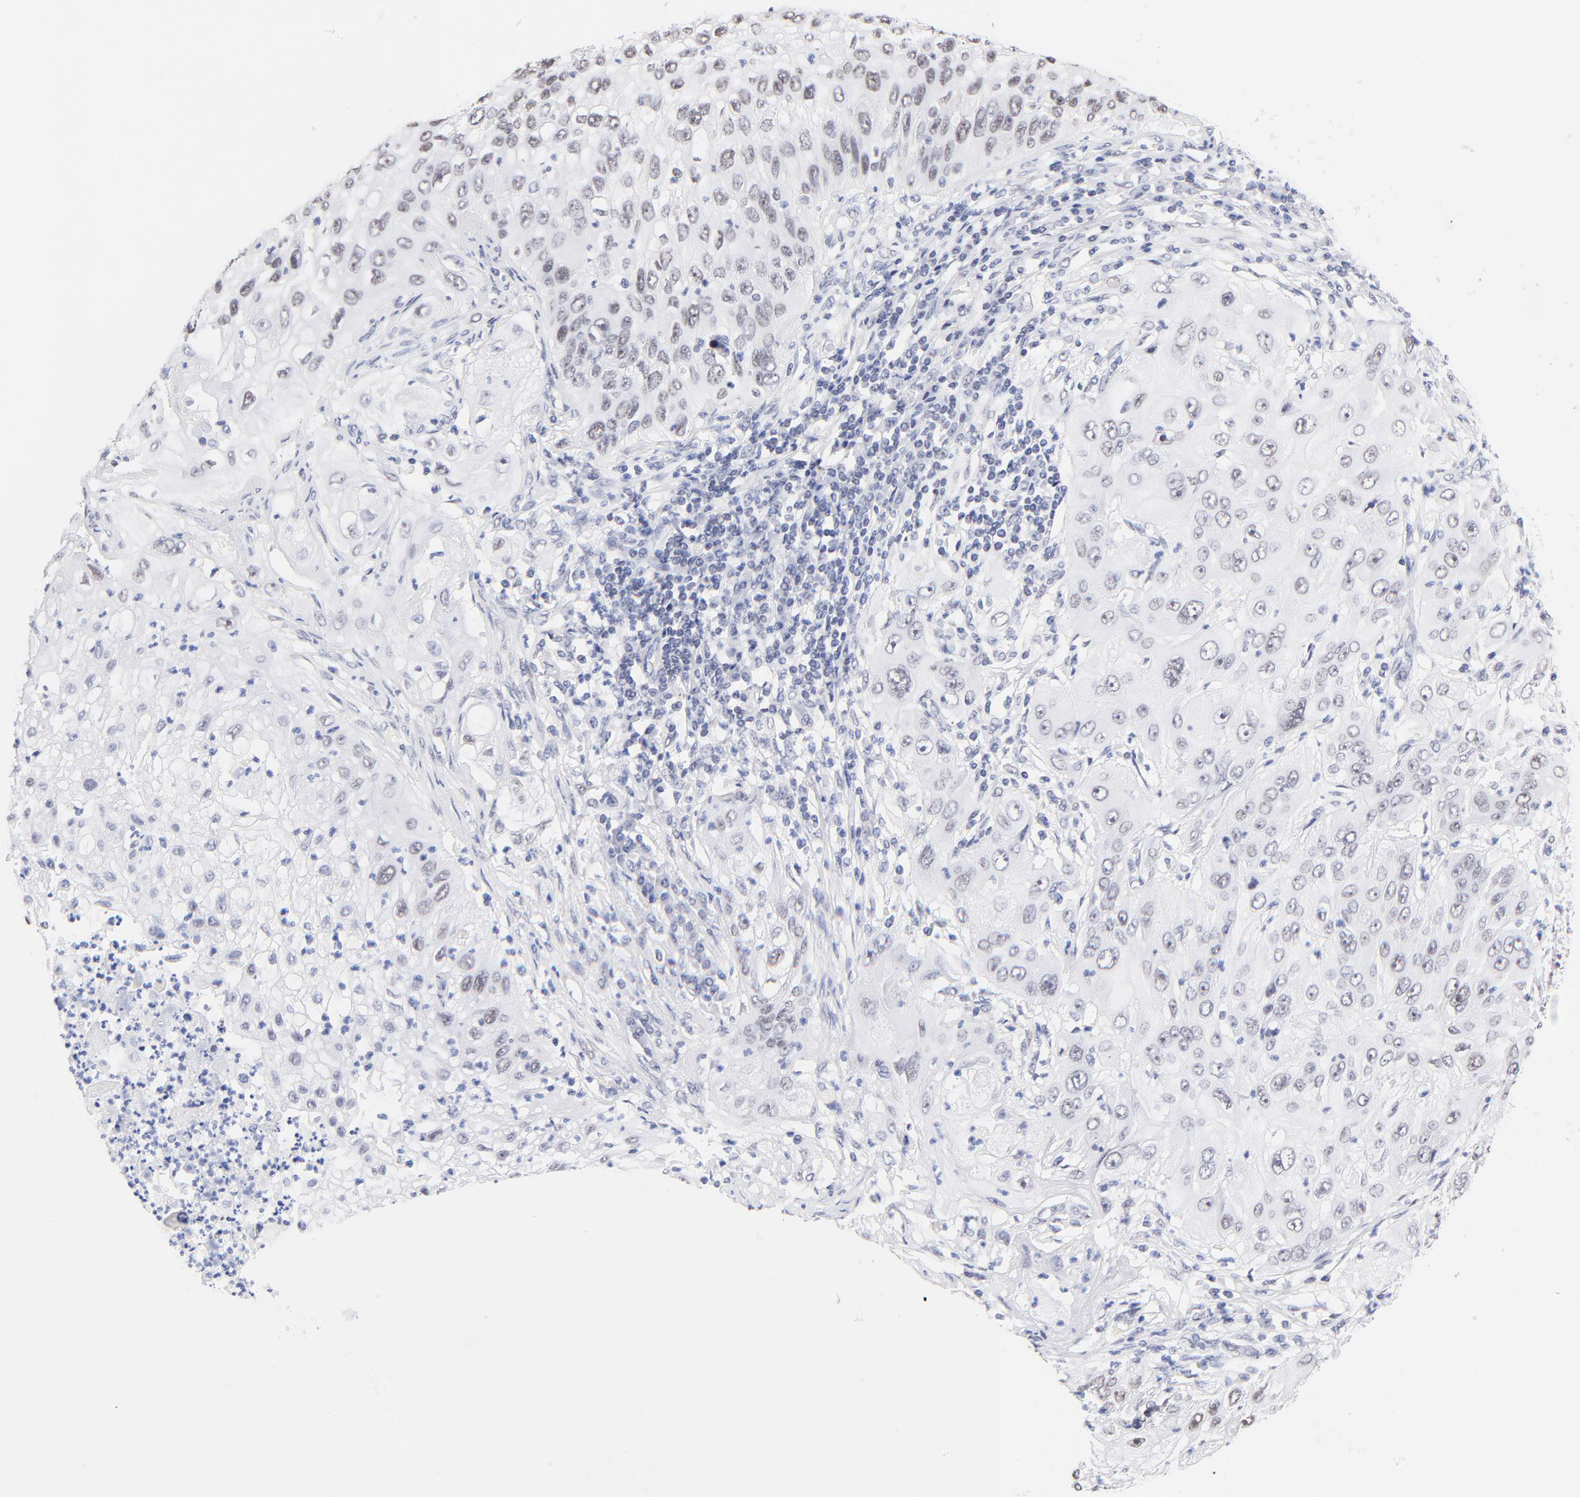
{"staining": {"intensity": "negative", "quantity": "none", "location": "none"}, "tissue": "lung cancer", "cell_type": "Tumor cells", "image_type": "cancer", "snomed": [{"axis": "morphology", "description": "Inflammation, NOS"}, {"axis": "morphology", "description": "Squamous cell carcinoma, NOS"}, {"axis": "topography", "description": "Lymph node"}, {"axis": "topography", "description": "Soft tissue"}, {"axis": "topography", "description": "Lung"}], "caption": "This is an IHC photomicrograph of lung squamous cell carcinoma. There is no staining in tumor cells.", "gene": "ZNF74", "patient": {"sex": "male", "age": 66}}